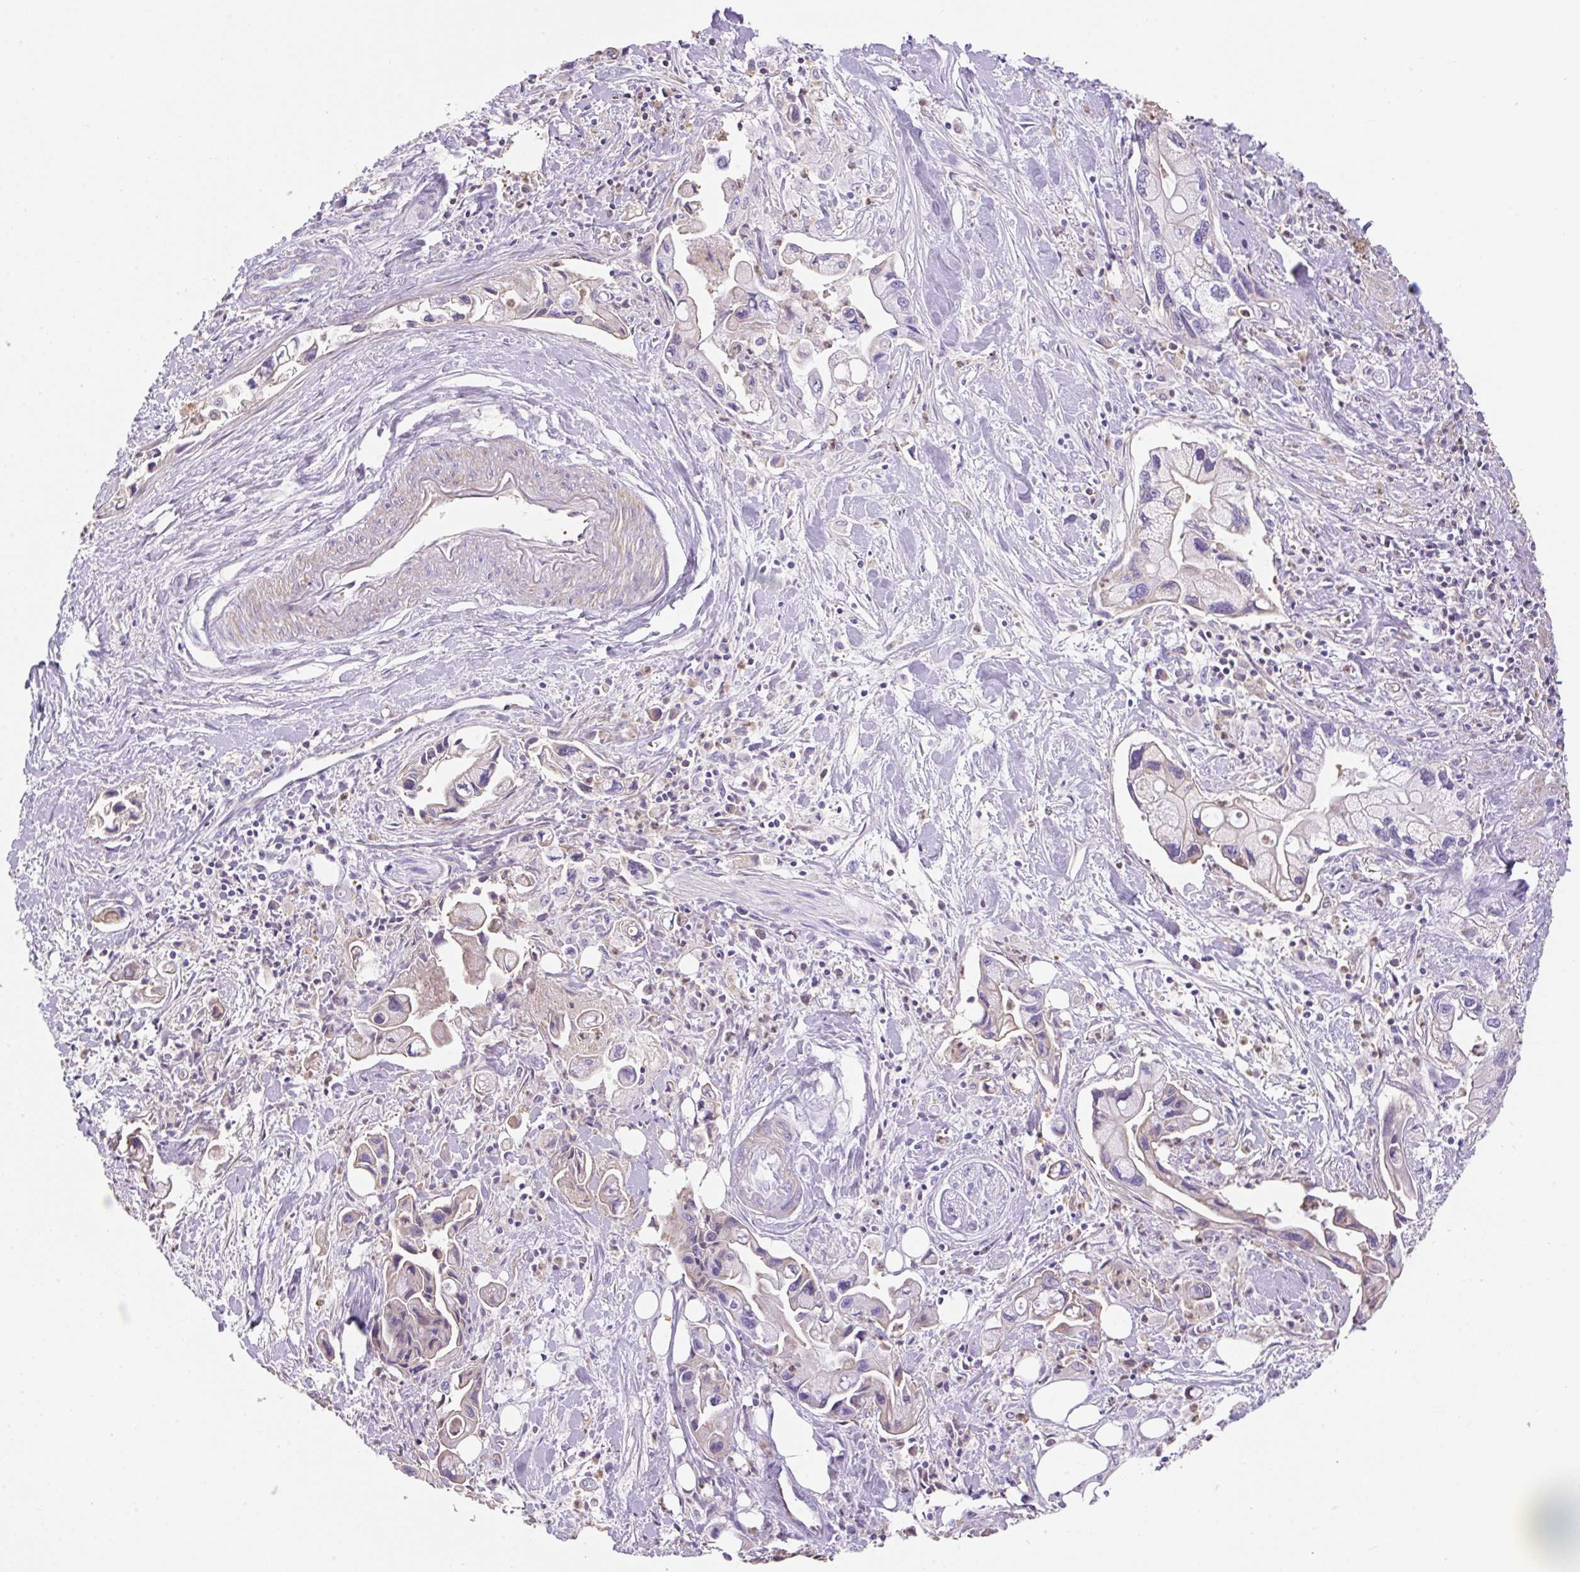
{"staining": {"intensity": "negative", "quantity": "none", "location": "none"}, "tissue": "pancreatic cancer", "cell_type": "Tumor cells", "image_type": "cancer", "snomed": [{"axis": "morphology", "description": "Adenocarcinoma, NOS"}, {"axis": "topography", "description": "Pancreas"}], "caption": "Human pancreatic adenocarcinoma stained for a protein using immunohistochemistry (IHC) exhibits no positivity in tumor cells.", "gene": "TDRD15", "patient": {"sex": "male", "age": 61}}